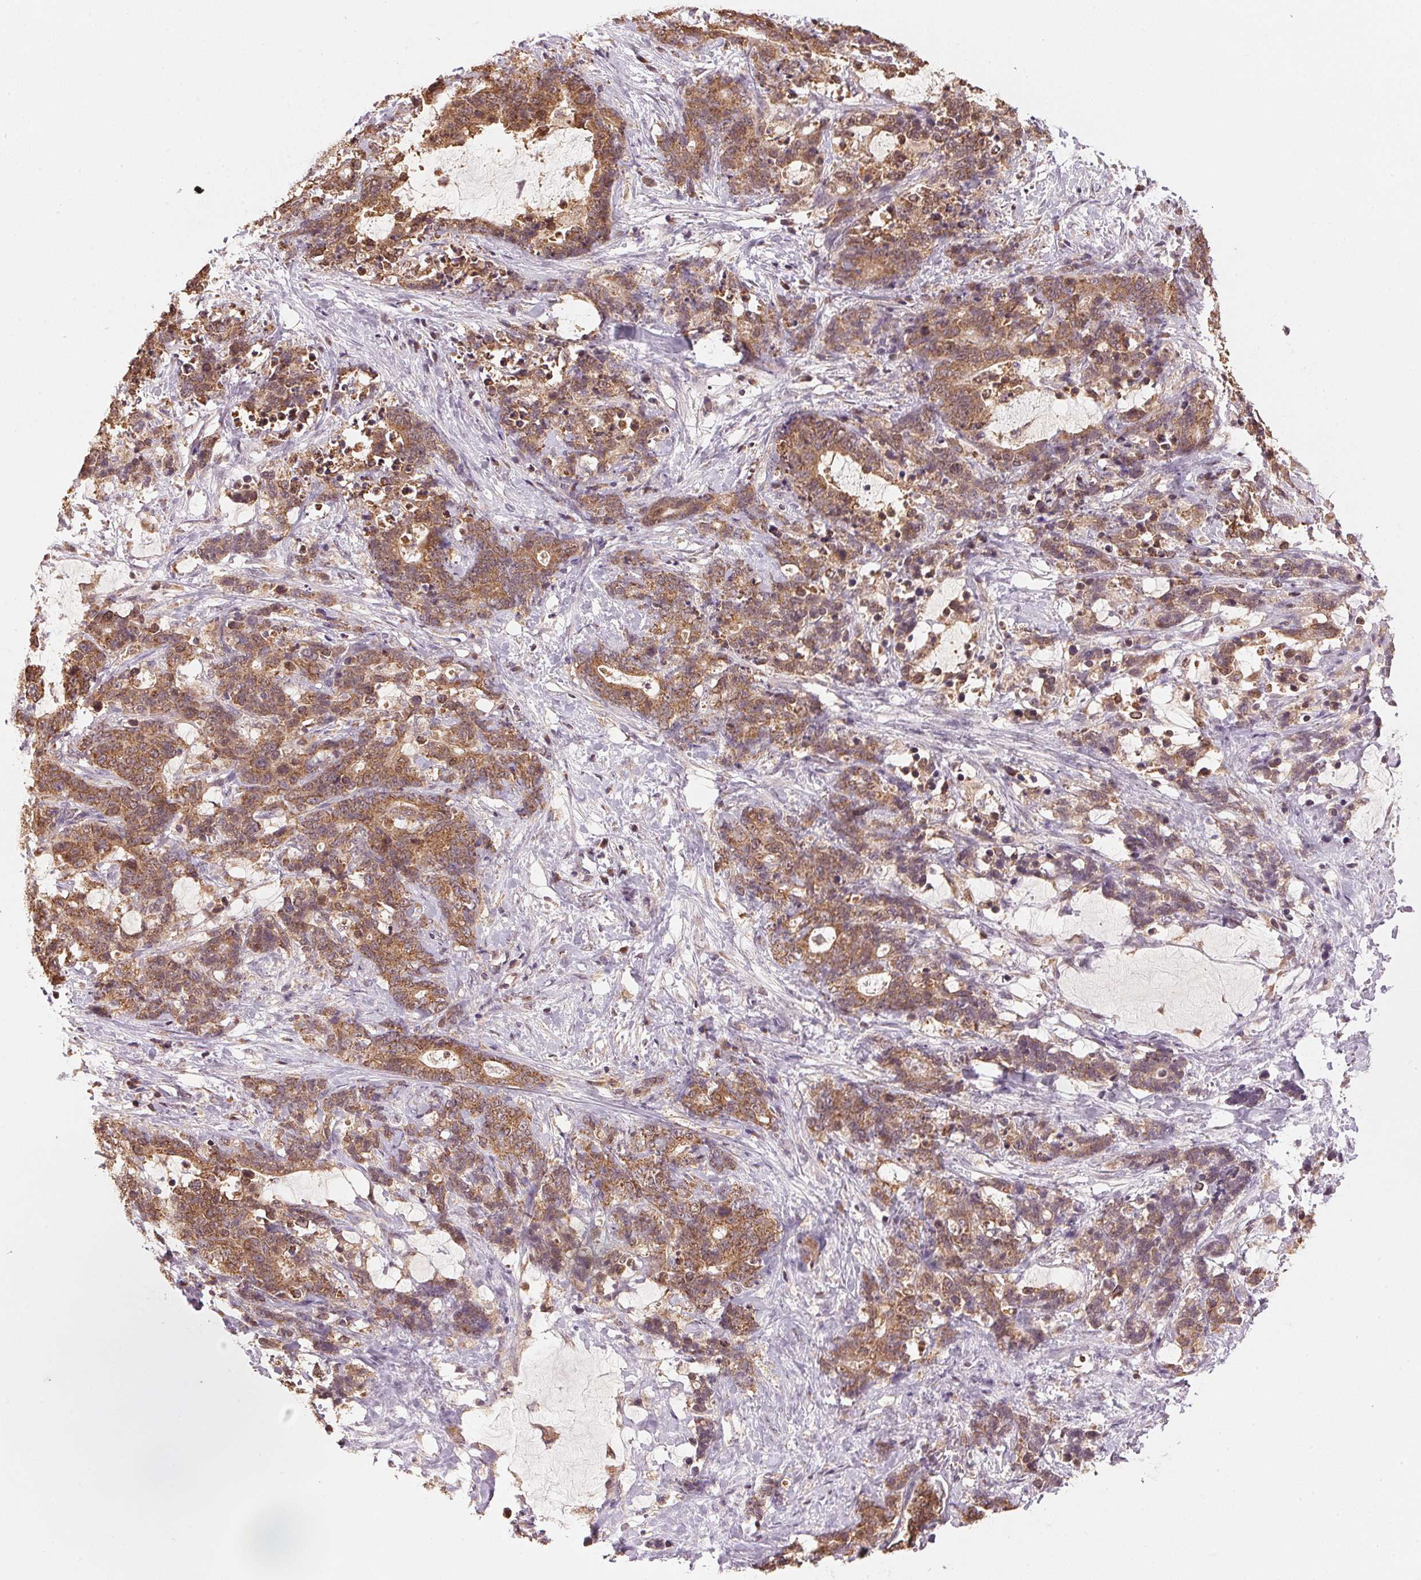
{"staining": {"intensity": "moderate", "quantity": ">75%", "location": "cytoplasmic/membranous"}, "tissue": "stomach cancer", "cell_type": "Tumor cells", "image_type": "cancer", "snomed": [{"axis": "morphology", "description": "Normal tissue, NOS"}, {"axis": "morphology", "description": "Adenocarcinoma, NOS"}, {"axis": "topography", "description": "Stomach"}], "caption": "High-magnification brightfield microscopy of stomach adenocarcinoma stained with DAB (3,3'-diaminobenzidine) (brown) and counterstained with hematoxylin (blue). tumor cells exhibit moderate cytoplasmic/membranous positivity is appreciated in about>75% of cells. (DAB = brown stain, brightfield microscopy at high magnification).", "gene": "ARHGAP6", "patient": {"sex": "female", "age": 64}}